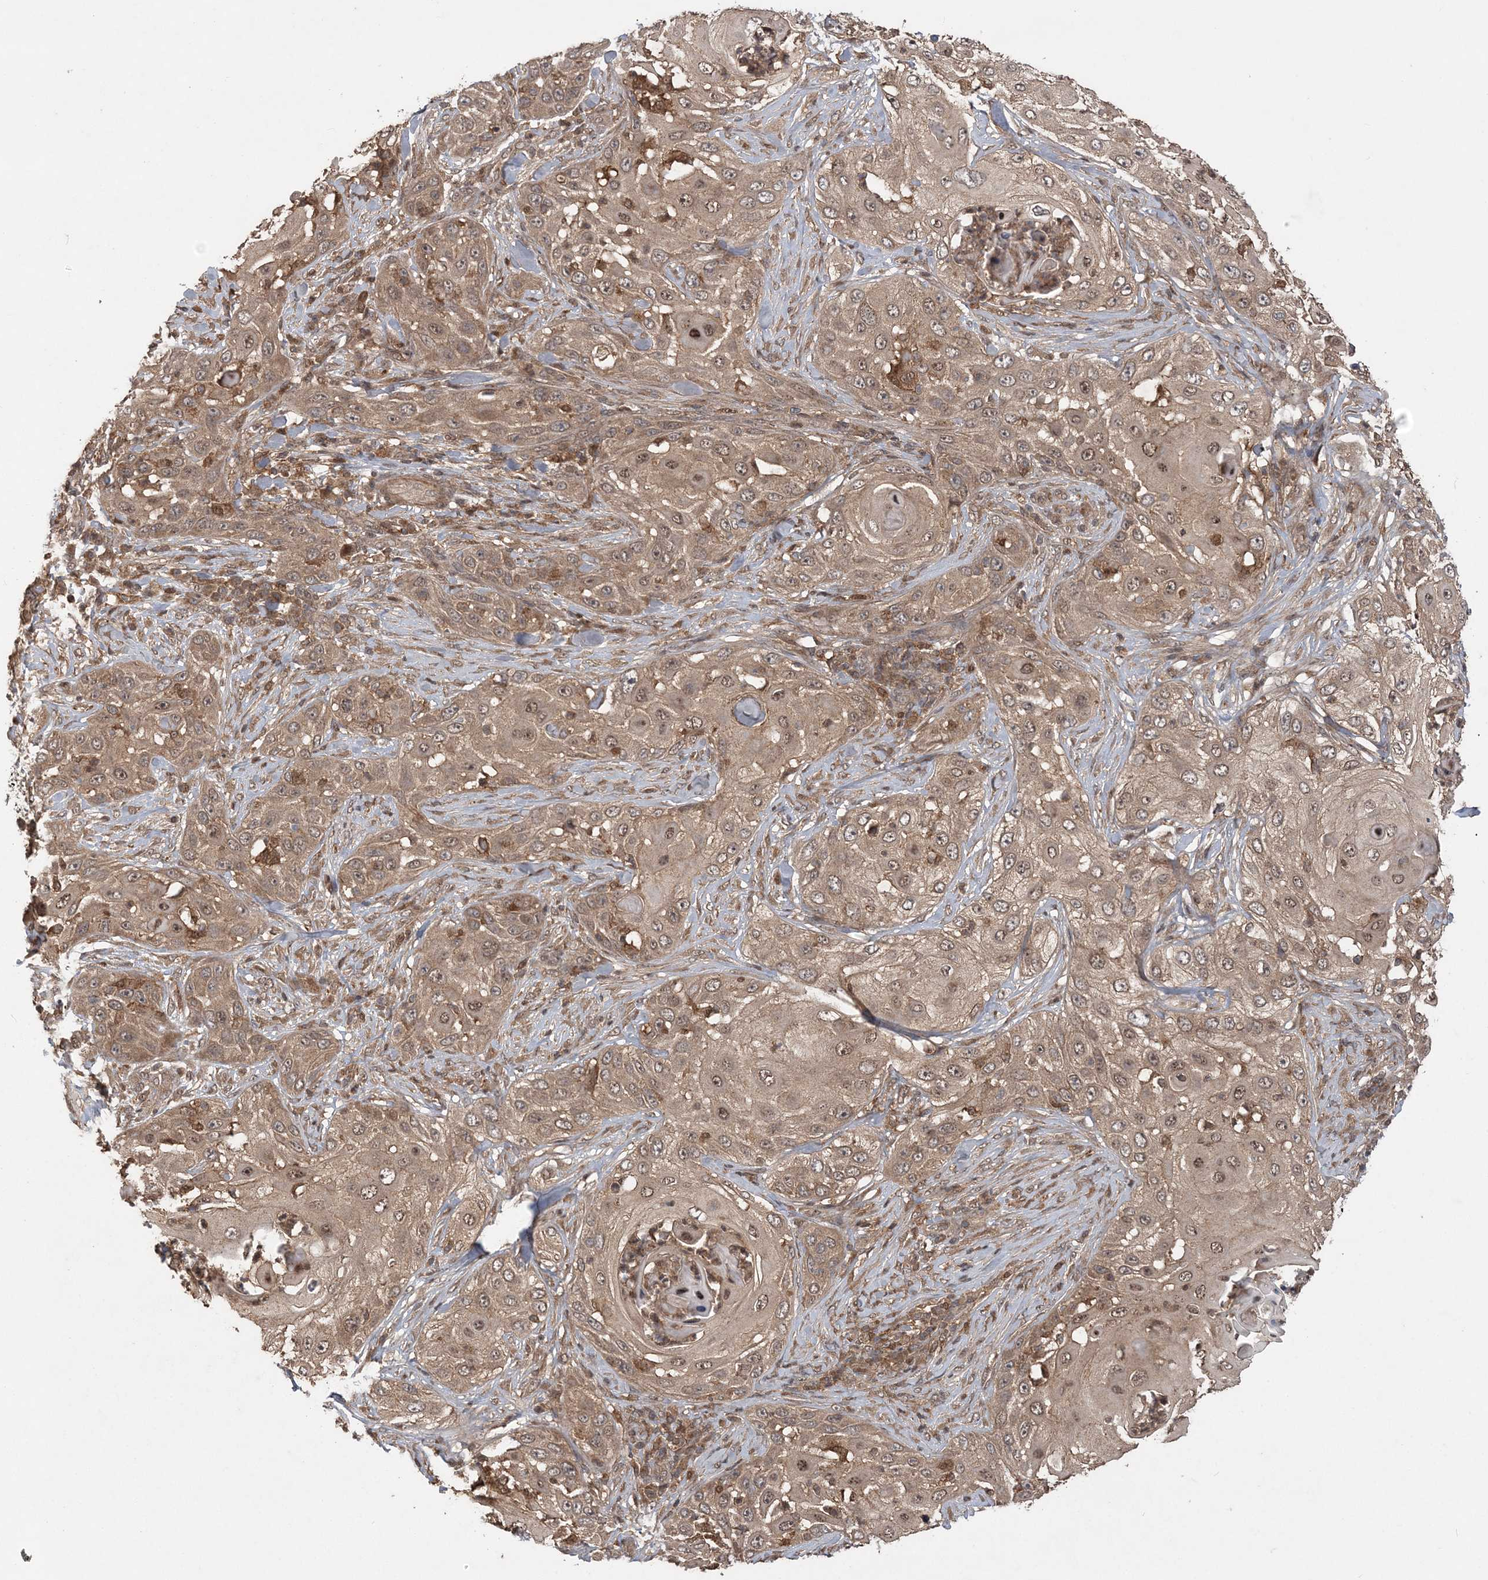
{"staining": {"intensity": "moderate", "quantity": ">75%", "location": "cytoplasmic/membranous,nuclear"}, "tissue": "skin cancer", "cell_type": "Tumor cells", "image_type": "cancer", "snomed": [{"axis": "morphology", "description": "Squamous cell carcinoma, NOS"}, {"axis": "topography", "description": "Skin"}], "caption": "Skin cancer (squamous cell carcinoma) stained with DAB IHC exhibits medium levels of moderate cytoplasmic/membranous and nuclear staining in approximately >75% of tumor cells.", "gene": "LACC1", "patient": {"sex": "female", "age": 44}}